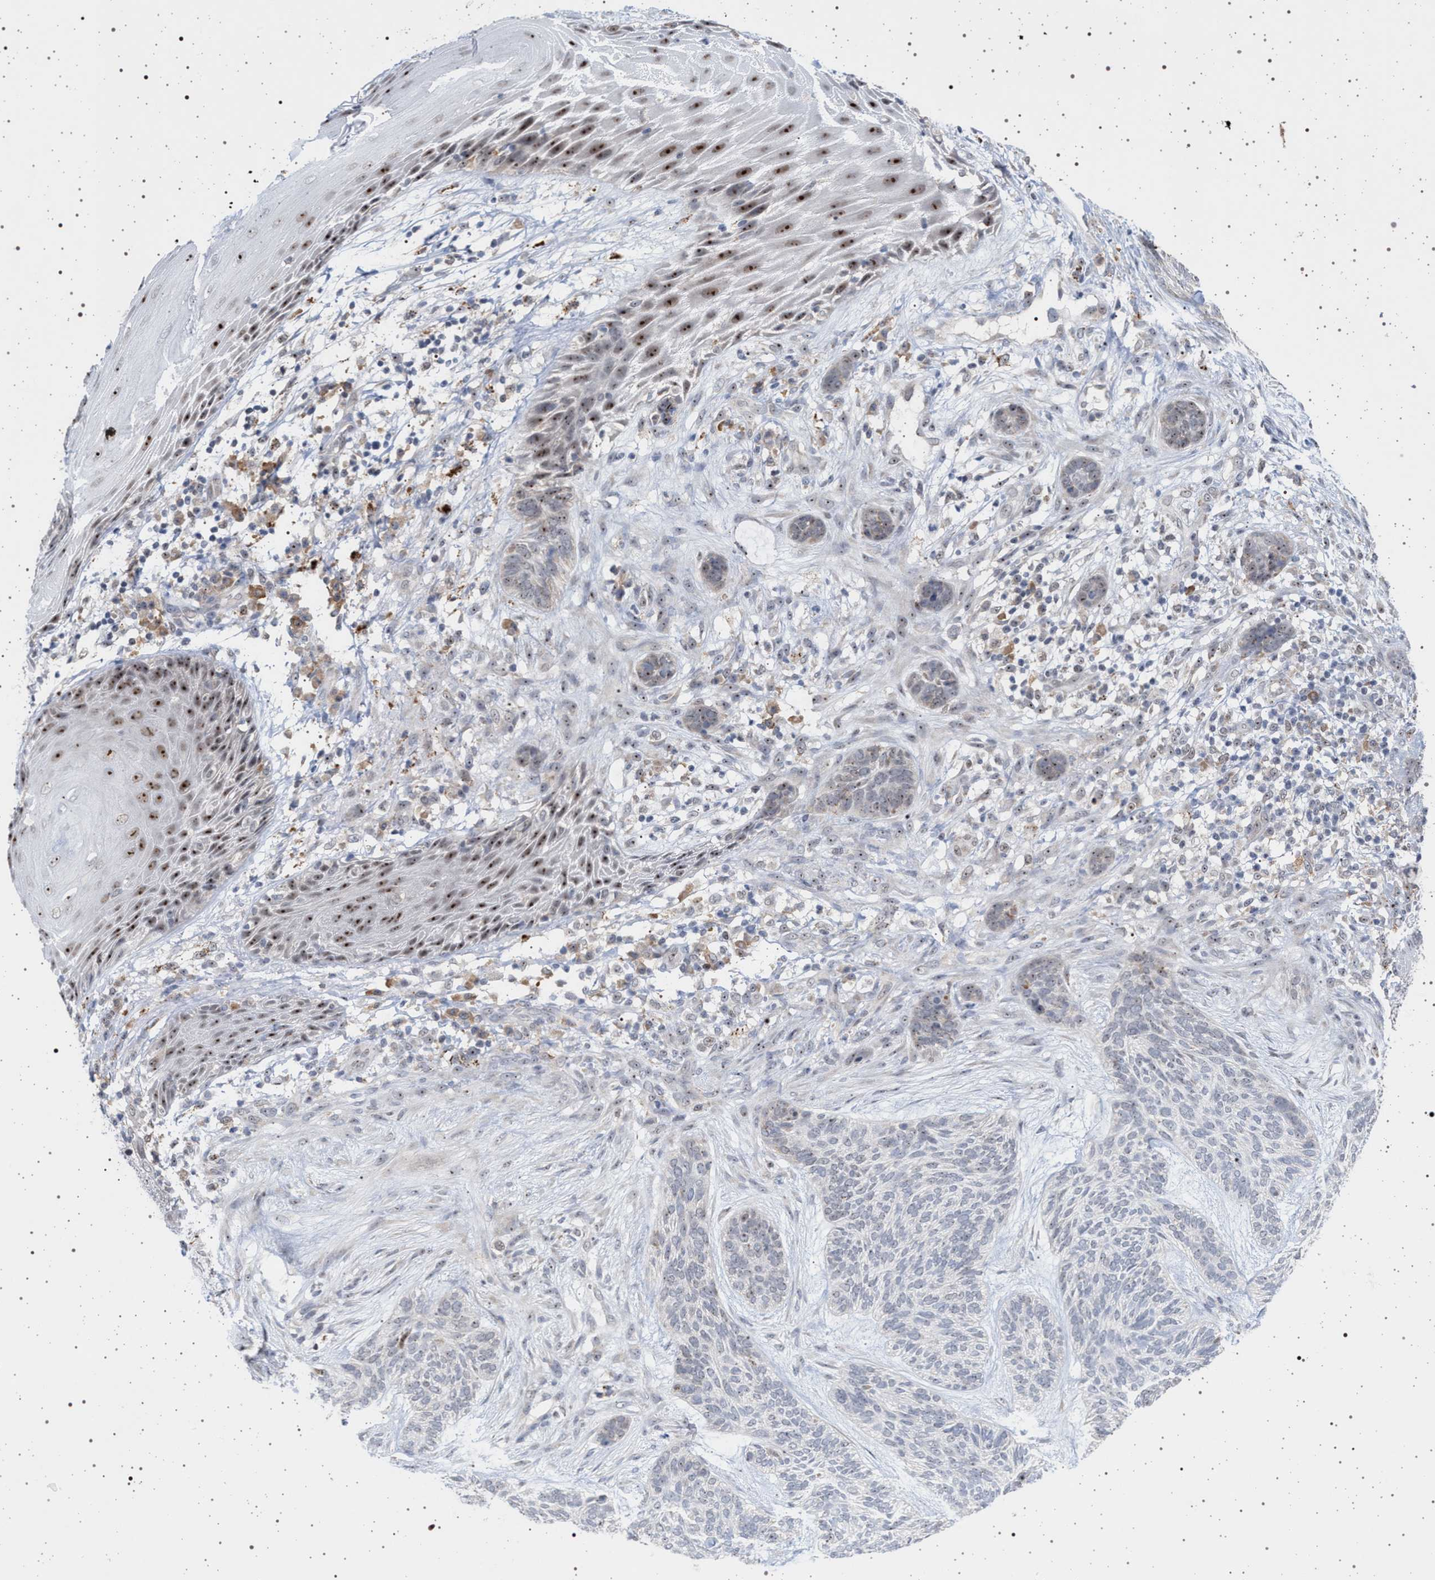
{"staining": {"intensity": "weak", "quantity": "<25%", "location": "nuclear"}, "tissue": "skin cancer", "cell_type": "Tumor cells", "image_type": "cancer", "snomed": [{"axis": "morphology", "description": "Basal cell carcinoma"}, {"axis": "topography", "description": "Skin"}], "caption": "Skin basal cell carcinoma was stained to show a protein in brown. There is no significant expression in tumor cells.", "gene": "ELAC2", "patient": {"sex": "male", "age": 55}}